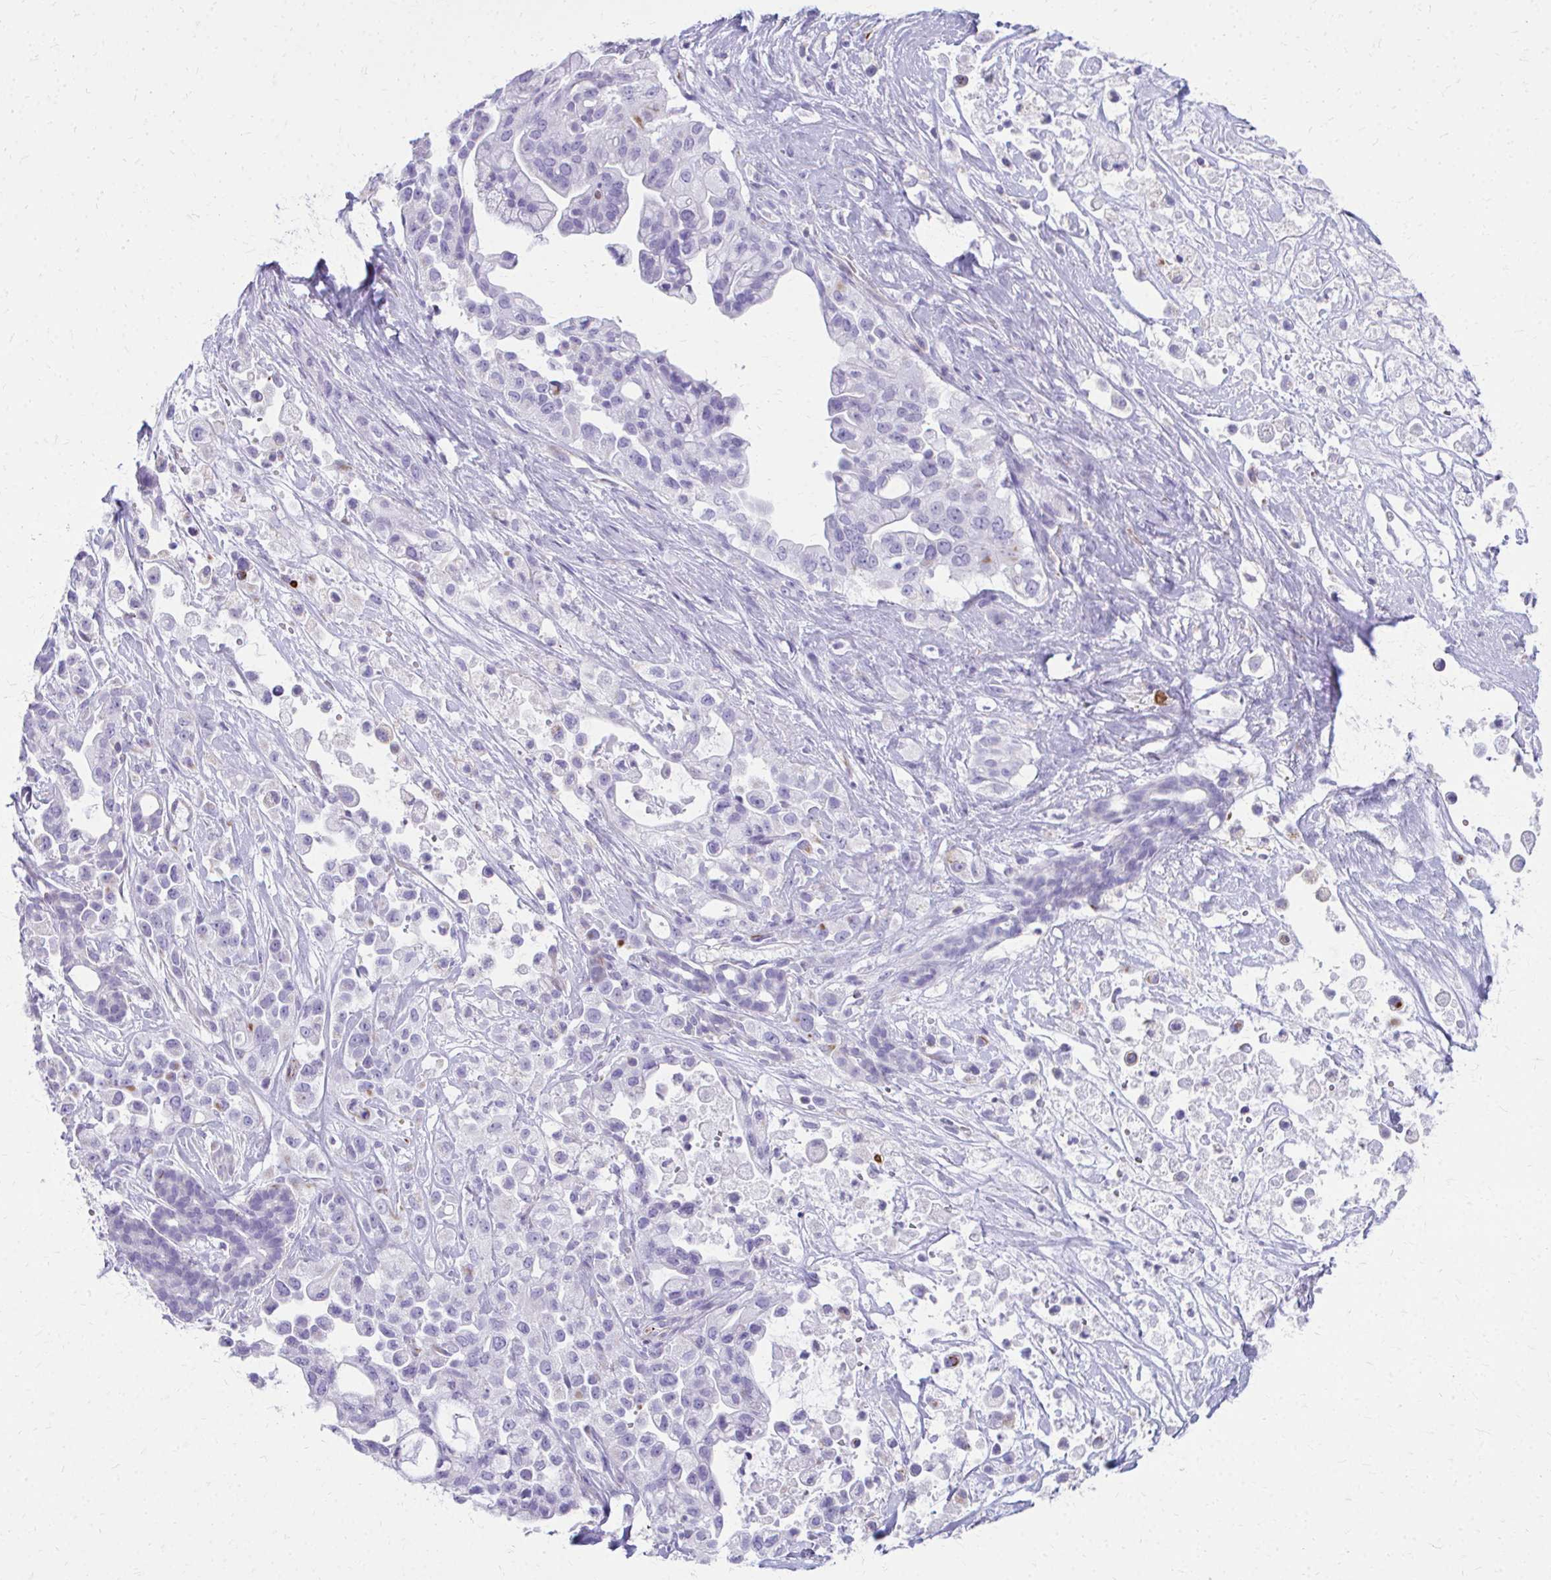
{"staining": {"intensity": "negative", "quantity": "none", "location": "none"}, "tissue": "pancreatic cancer", "cell_type": "Tumor cells", "image_type": "cancer", "snomed": [{"axis": "morphology", "description": "Adenocarcinoma, NOS"}, {"axis": "topography", "description": "Pancreas"}], "caption": "There is no significant expression in tumor cells of pancreatic adenocarcinoma.", "gene": "TRIM6", "patient": {"sex": "male", "age": 44}}